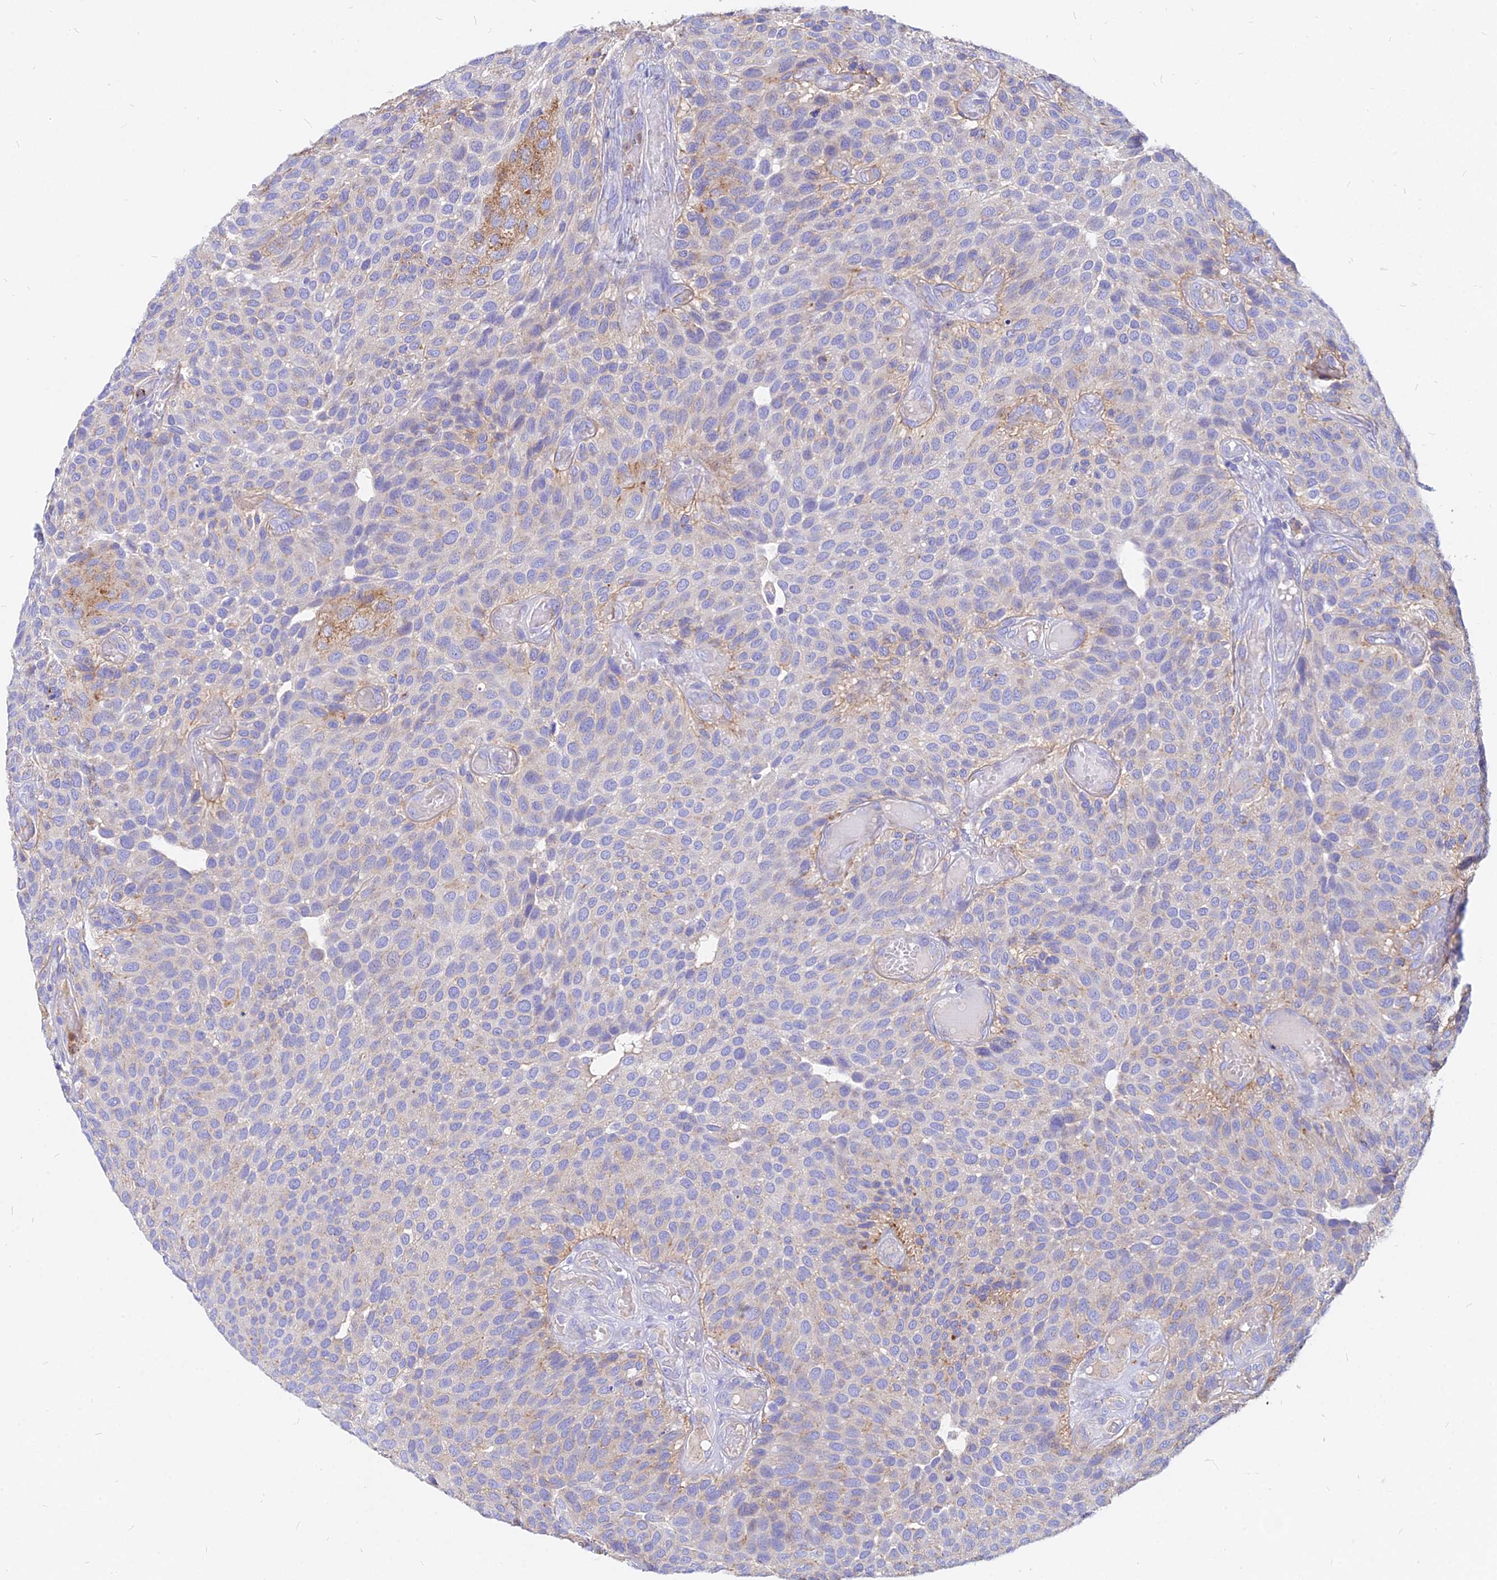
{"staining": {"intensity": "negative", "quantity": "none", "location": "none"}, "tissue": "urothelial cancer", "cell_type": "Tumor cells", "image_type": "cancer", "snomed": [{"axis": "morphology", "description": "Urothelial carcinoma, Low grade"}, {"axis": "topography", "description": "Urinary bladder"}], "caption": "A high-resolution image shows immunohistochemistry staining of low-grade urothelial carcinoma, which shows no significant staining in tumor cells.", "gene": "AGTRAP", "patient": {"sex": "male", "age": 89}}